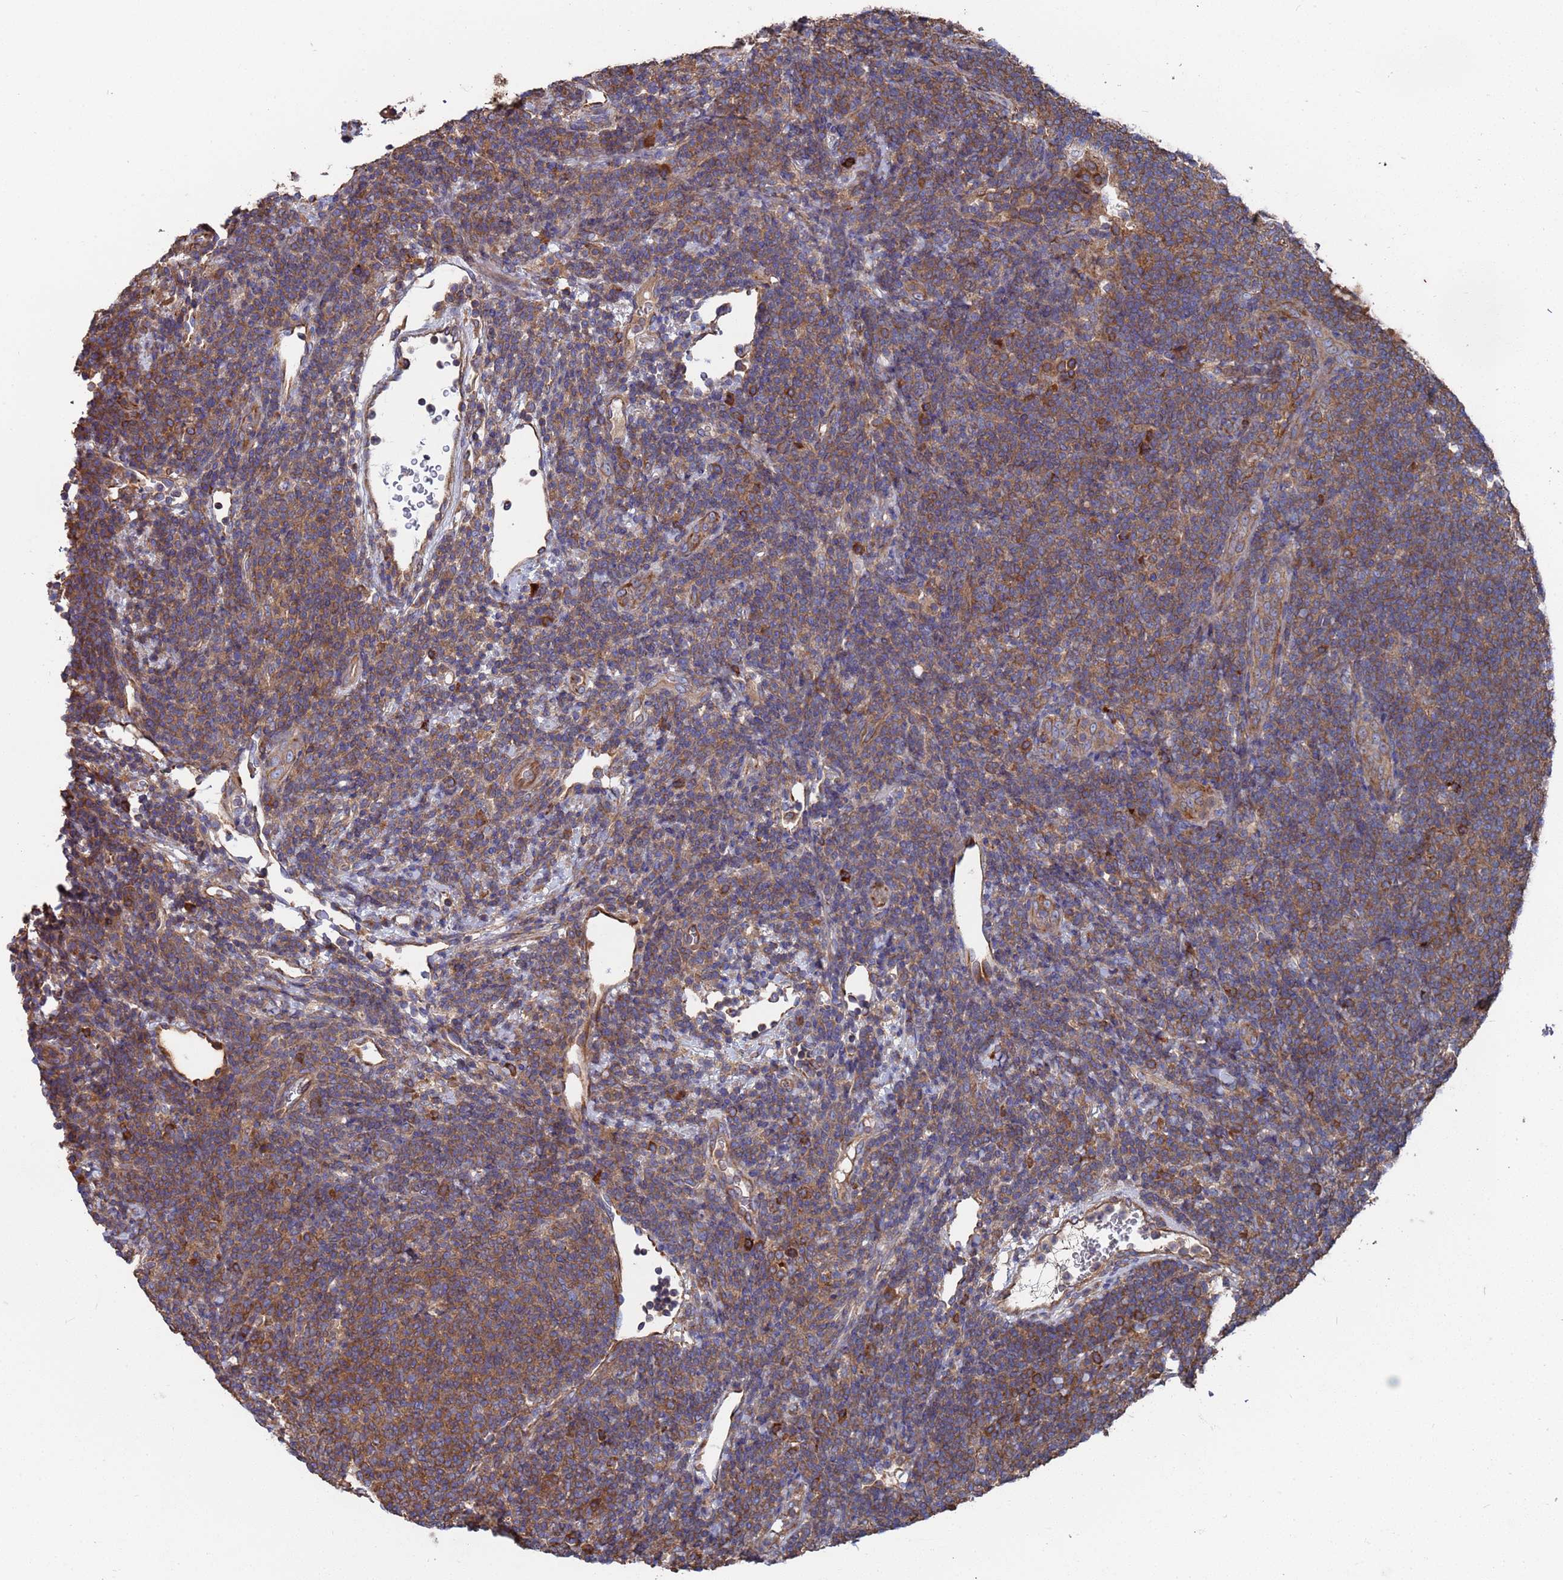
{"staining": {"intensity": "moderate", "quantity": ">75%", "location": "cytoplasmic/membranous"}, "tissue": "lymphoma", "cell_type": "Tumor cells", "image_type": "cancer", "snomed": [{"axis": "morphology", "description": "Malignant lymphoma, non-Hodgkin's type, Low grade"}, {"axis": "topography", "description": "Lymph node"}], "caption": "Human lymphoma stained with a brown dye displays moderate cytoplasmic/membranous positive staining in approximately >75% of tumor cells.", "gene": "PYCR1", "patient": {"sex": "male", "age": 66}}